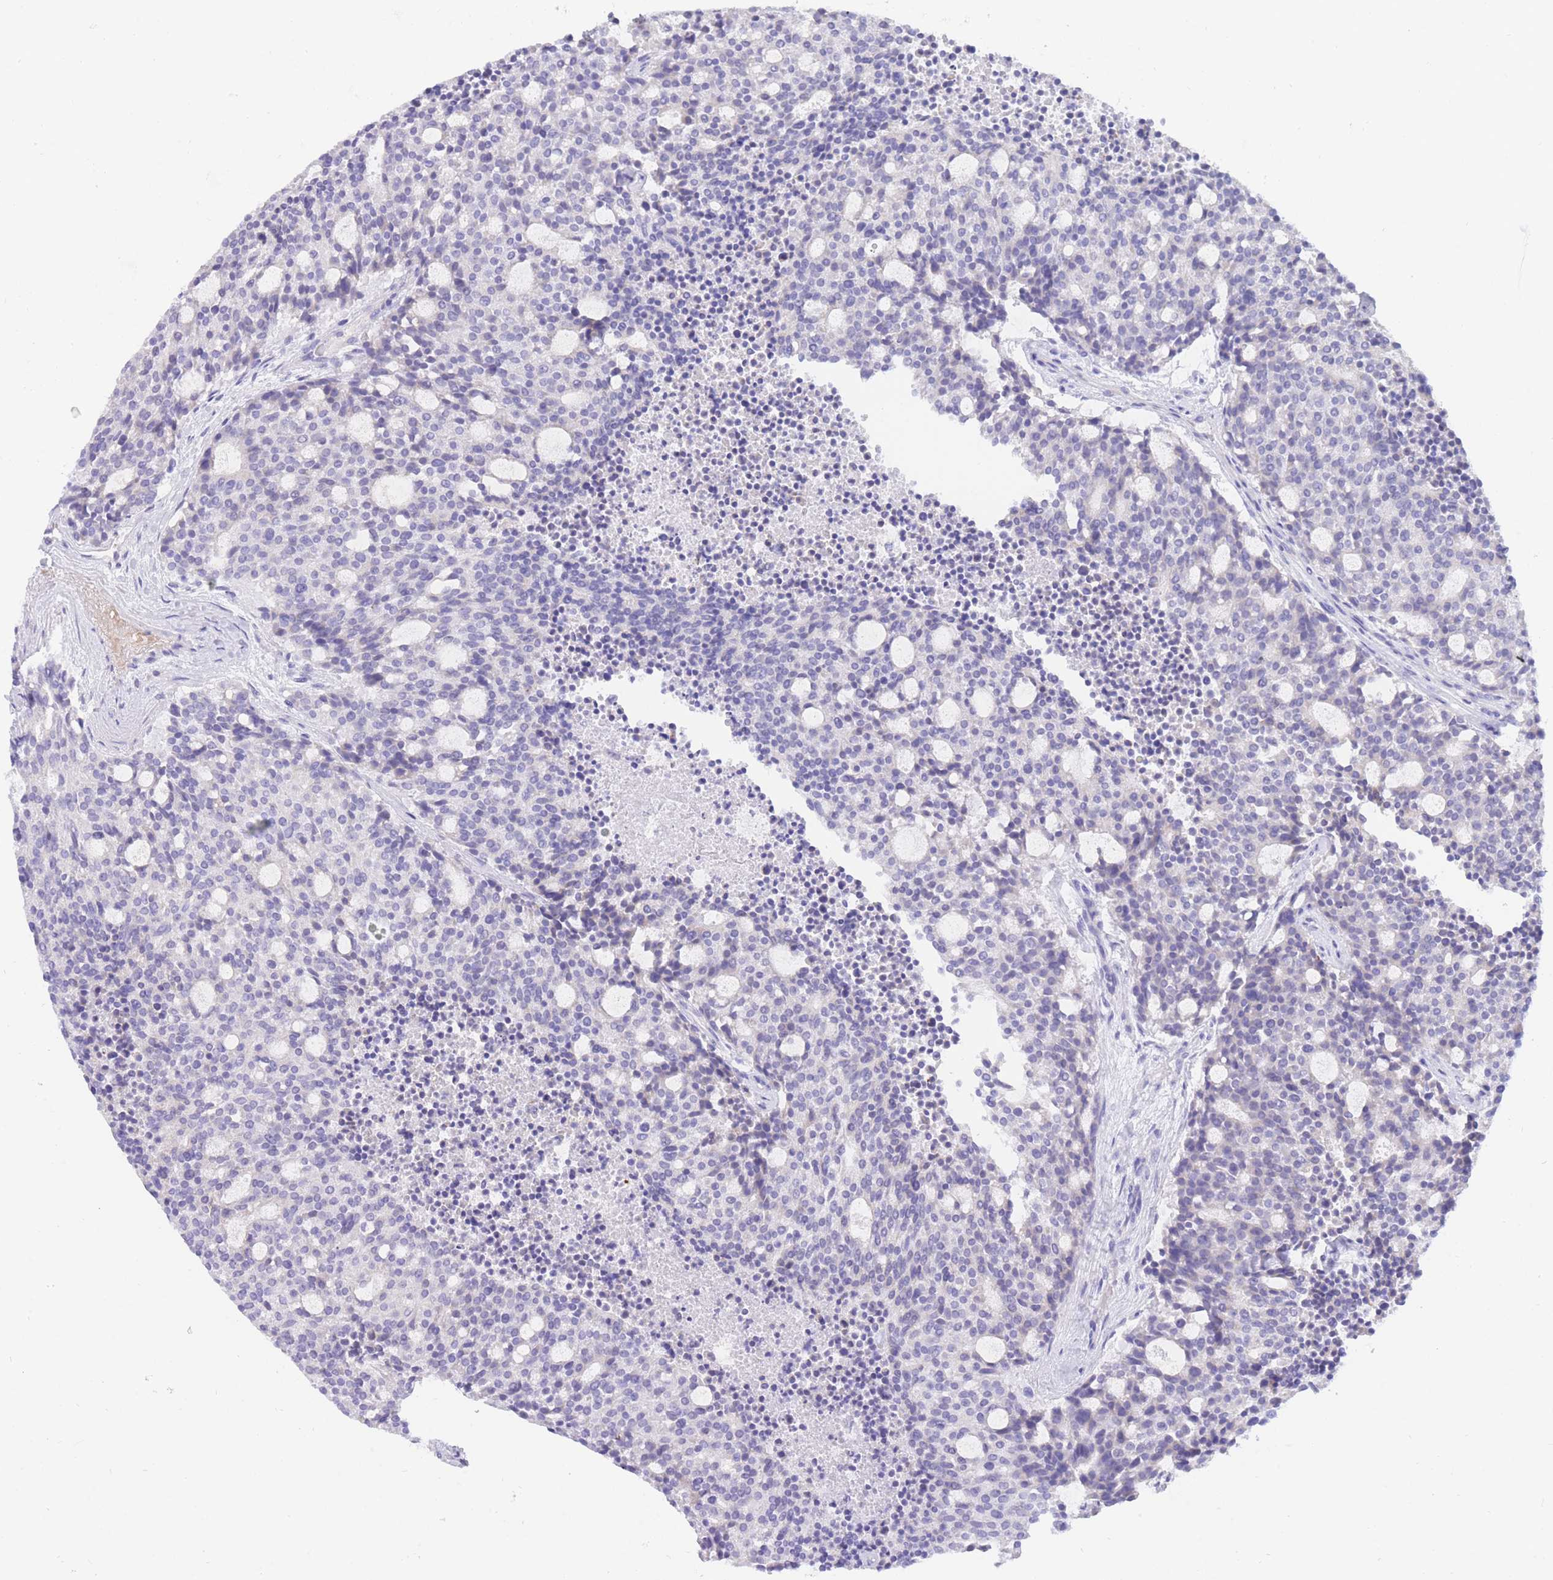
{"staining": {"intensity": "negative", "quantity": "none", "location": "none"}, "tissue": "carcinoid", "cell_type": "Tumor cells", "image_type": "cancer", "snomed": [{"axis": "morphology", "description": "Carcinoid, malignant, NOS"}, {"axis": "topography", "description": "Pancreas"}], "caption": "This image is of malignant carcinoid stained with immunohistochemistry to label a protein in brown with the nuclei are counter-stained blue. There is no positivity in tumor cells. (DAB immunohistochemistry (IHC) with hematoxylin counter stain).", "gene": "SSUH2", "patient": {"sex": "female", "age": 54}}